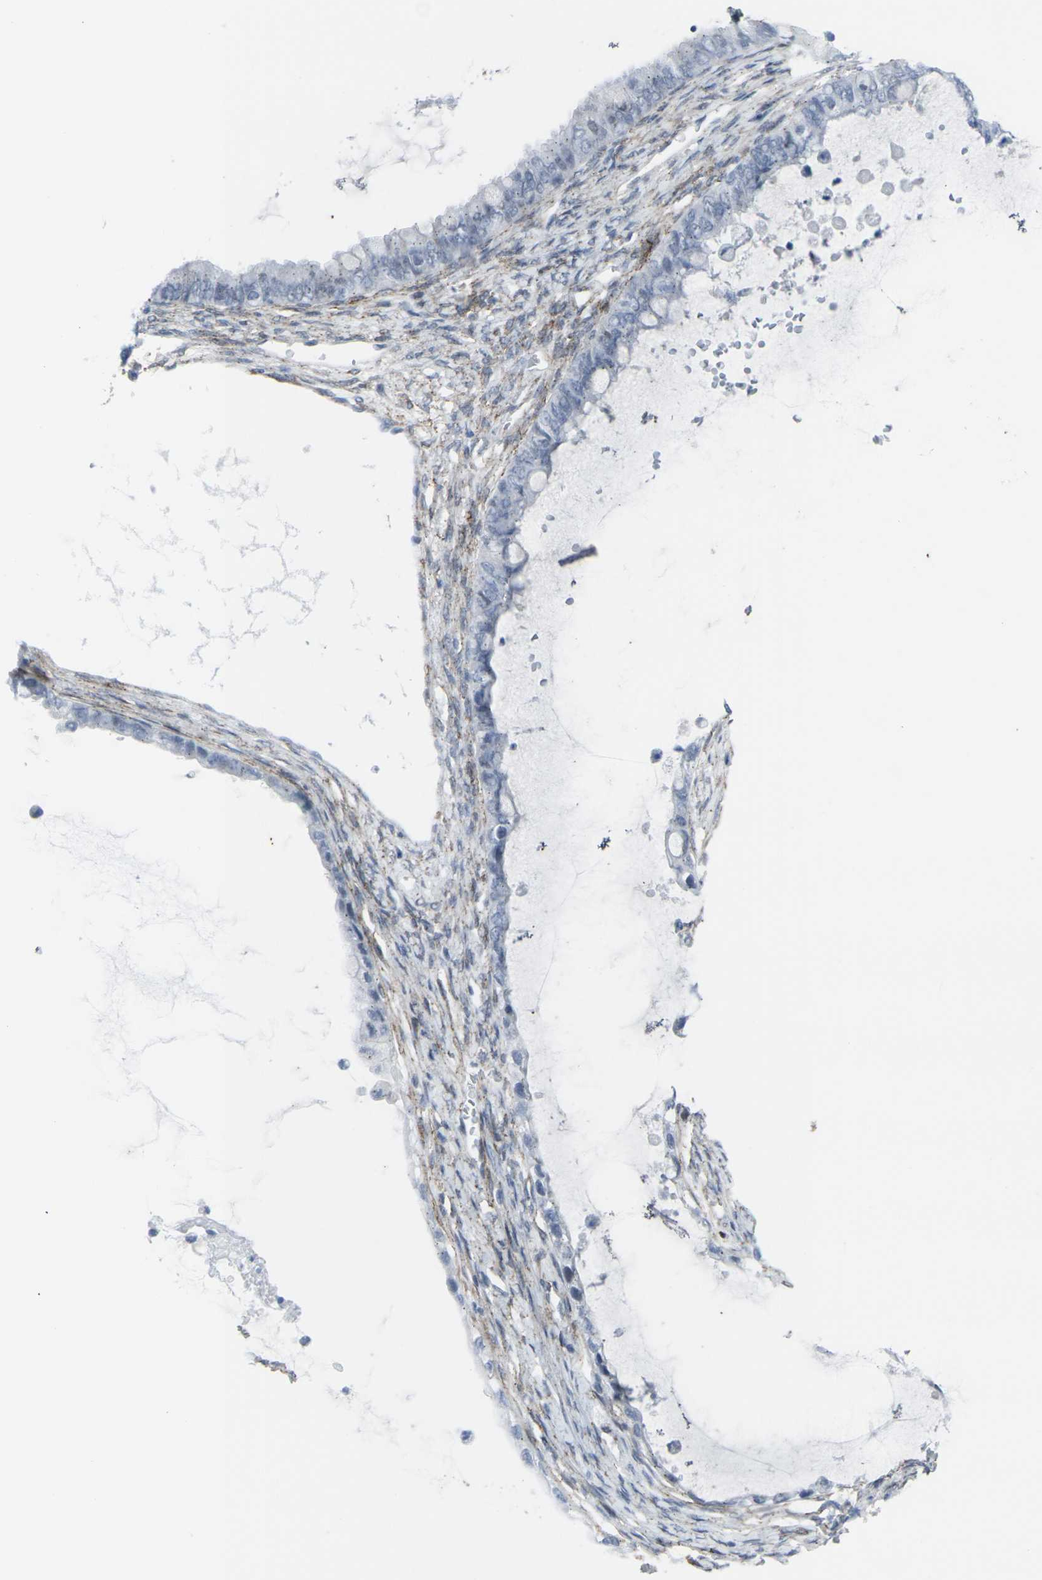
{"staining": {"intensity": "negative", "quantity": "none", "location": "none"}, "tissue": "ovarian cancer", "cell_type": "Tumor cells", "image_type": "cancer", "snomed": [{"axis": "morphology", "description": "Cystadenocarcinoma, mucinous, NOS"}, {"axis": "topography", "description": "Ovary"}], "caption": "Immunohistochemical staining of human ovarian mucinous cystadenocarcinoma shows no significant staining in tumor cells. (DAB (3,3'-diaminobenzidine) IHC, high magnification).", "gene": "CDH11", "patient": {"sex": "female", "age": 80}}